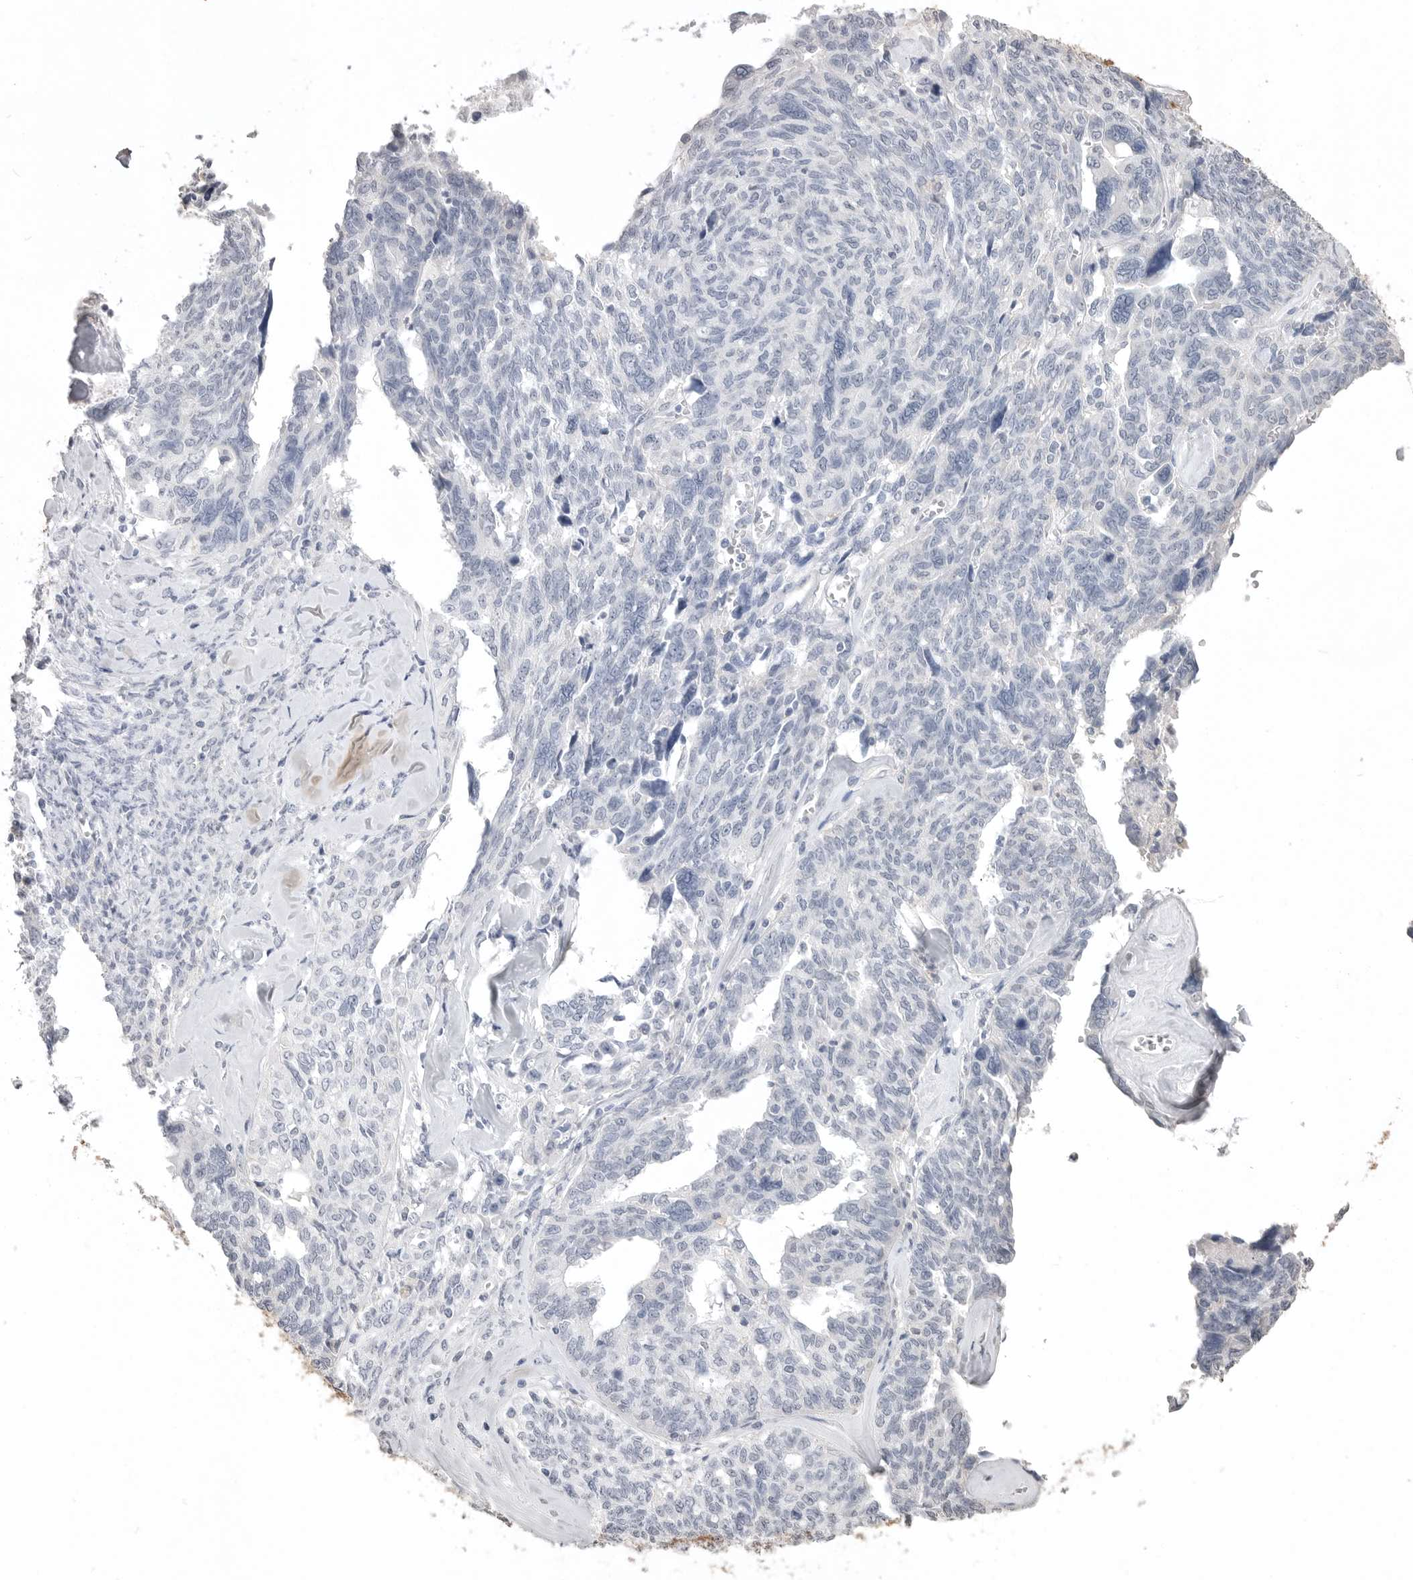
{"staining": {"intensity": "negative", "quantity": "none", "location": "none"}, "tissue": "ovarian cancer", "cell_type": "Tumor cells", "image_type": "cancer", "snomed": [{"axis": "morphology", "description": "Cystadenocarcinoma, serous, NOS"}, {"axis": "topography", "description": "Ovary"}], "caption": "Immunohistochemistry (IHC) histopathology image of human ovarian cancer stained for a protein (brown), which demonstrates no staining in tumor cells. (DAB (3,3'-diaminobenzidine) IHC, high magnification).", "gene": "ICAM5", "patient": {"sex": "female", "age": 79}}